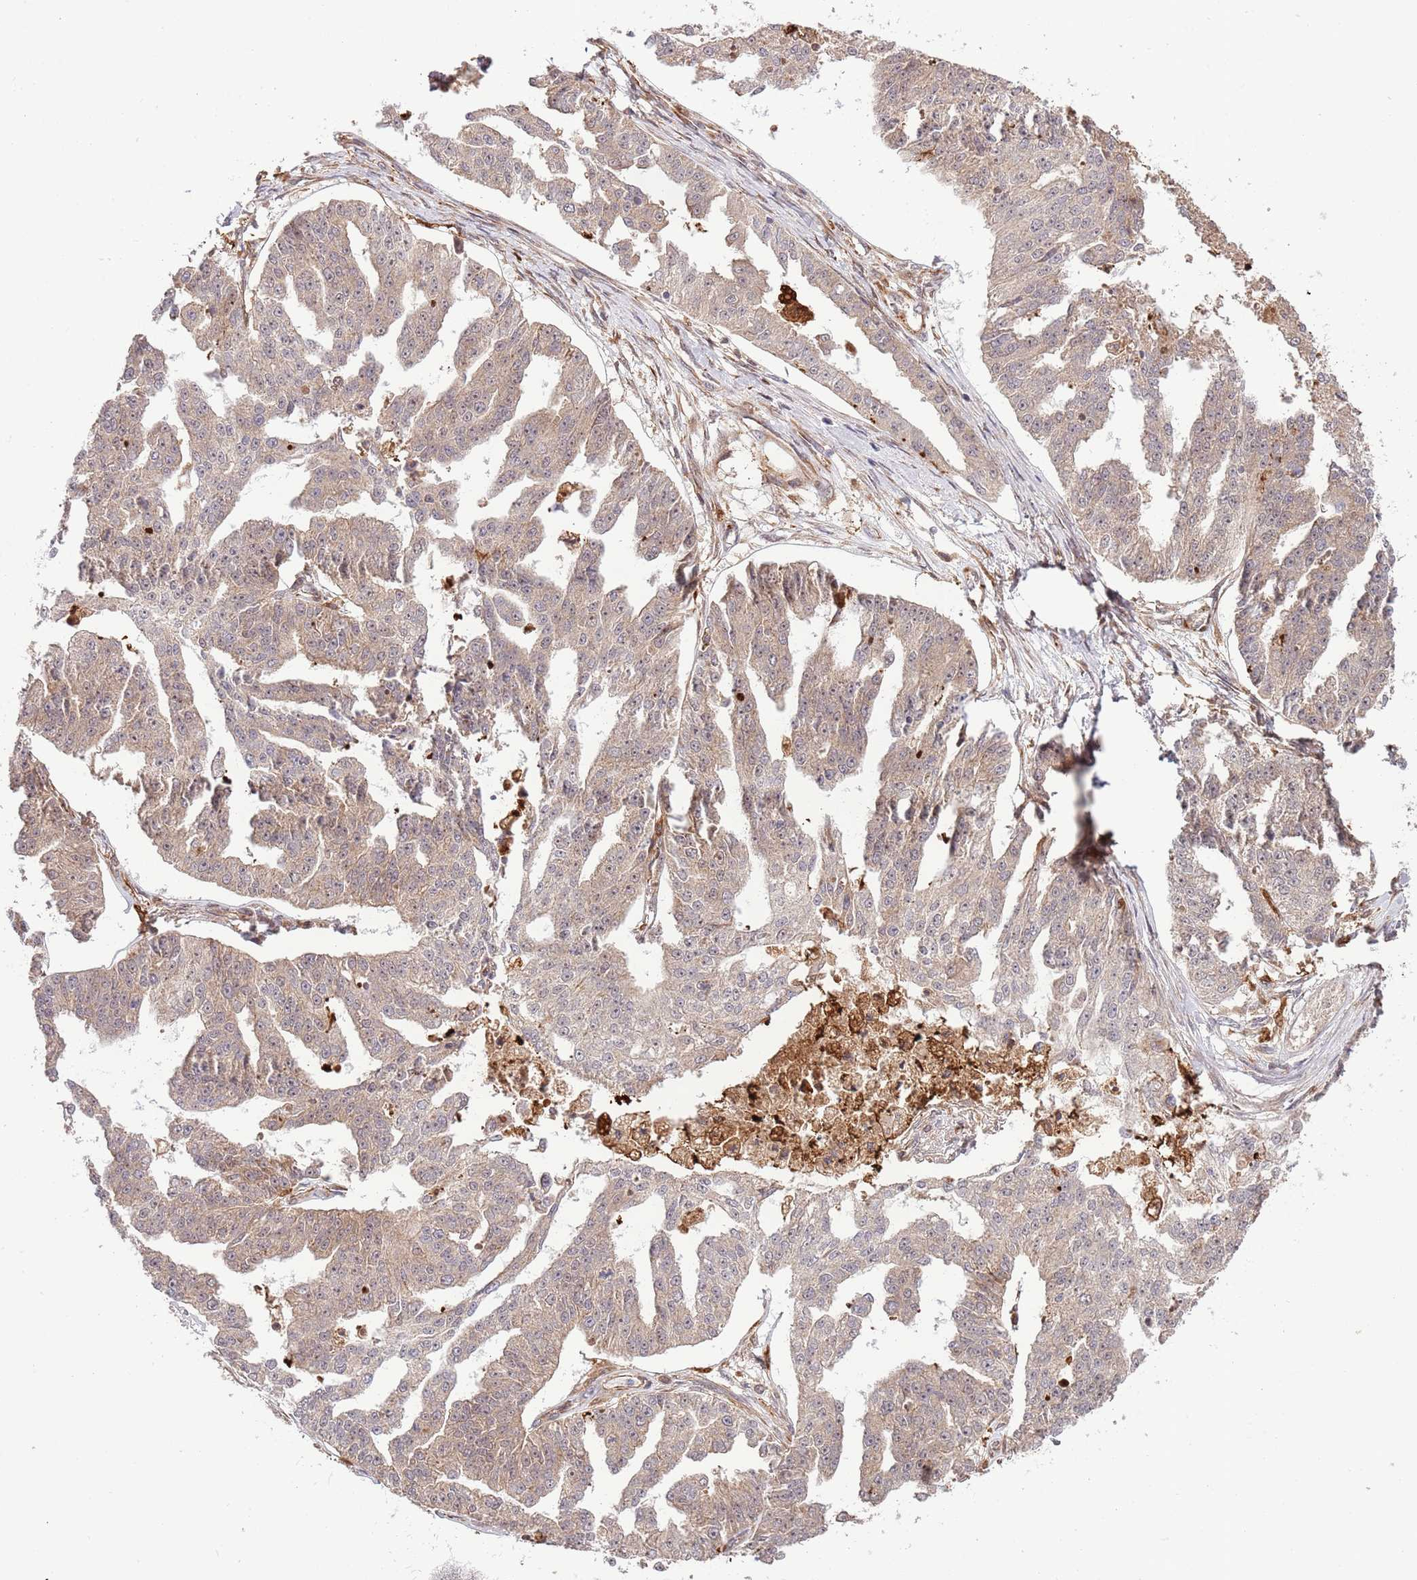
{"staining": {"intensity": "weak", "quantity": ">75%", "location": "cytoplasmic/membranous"}, "tissue": "ovarian cancer", "cell_type": "Tumor cells", "image_type": "cancer", "snomed": [{"axis": "morphology", "description": "Cystadenocarcinoma, serous, NOS"}, {"axis": "topography", "description": "Ovary"}], "caption": "Immunohistochemical staining of ovarian cancer reveals low levels of weak cytoplasmic/membranous protein expression in approximately >75% of tumor cells.", "gene": "NEK3", "patient": {"sex": "female", "age": 58}}